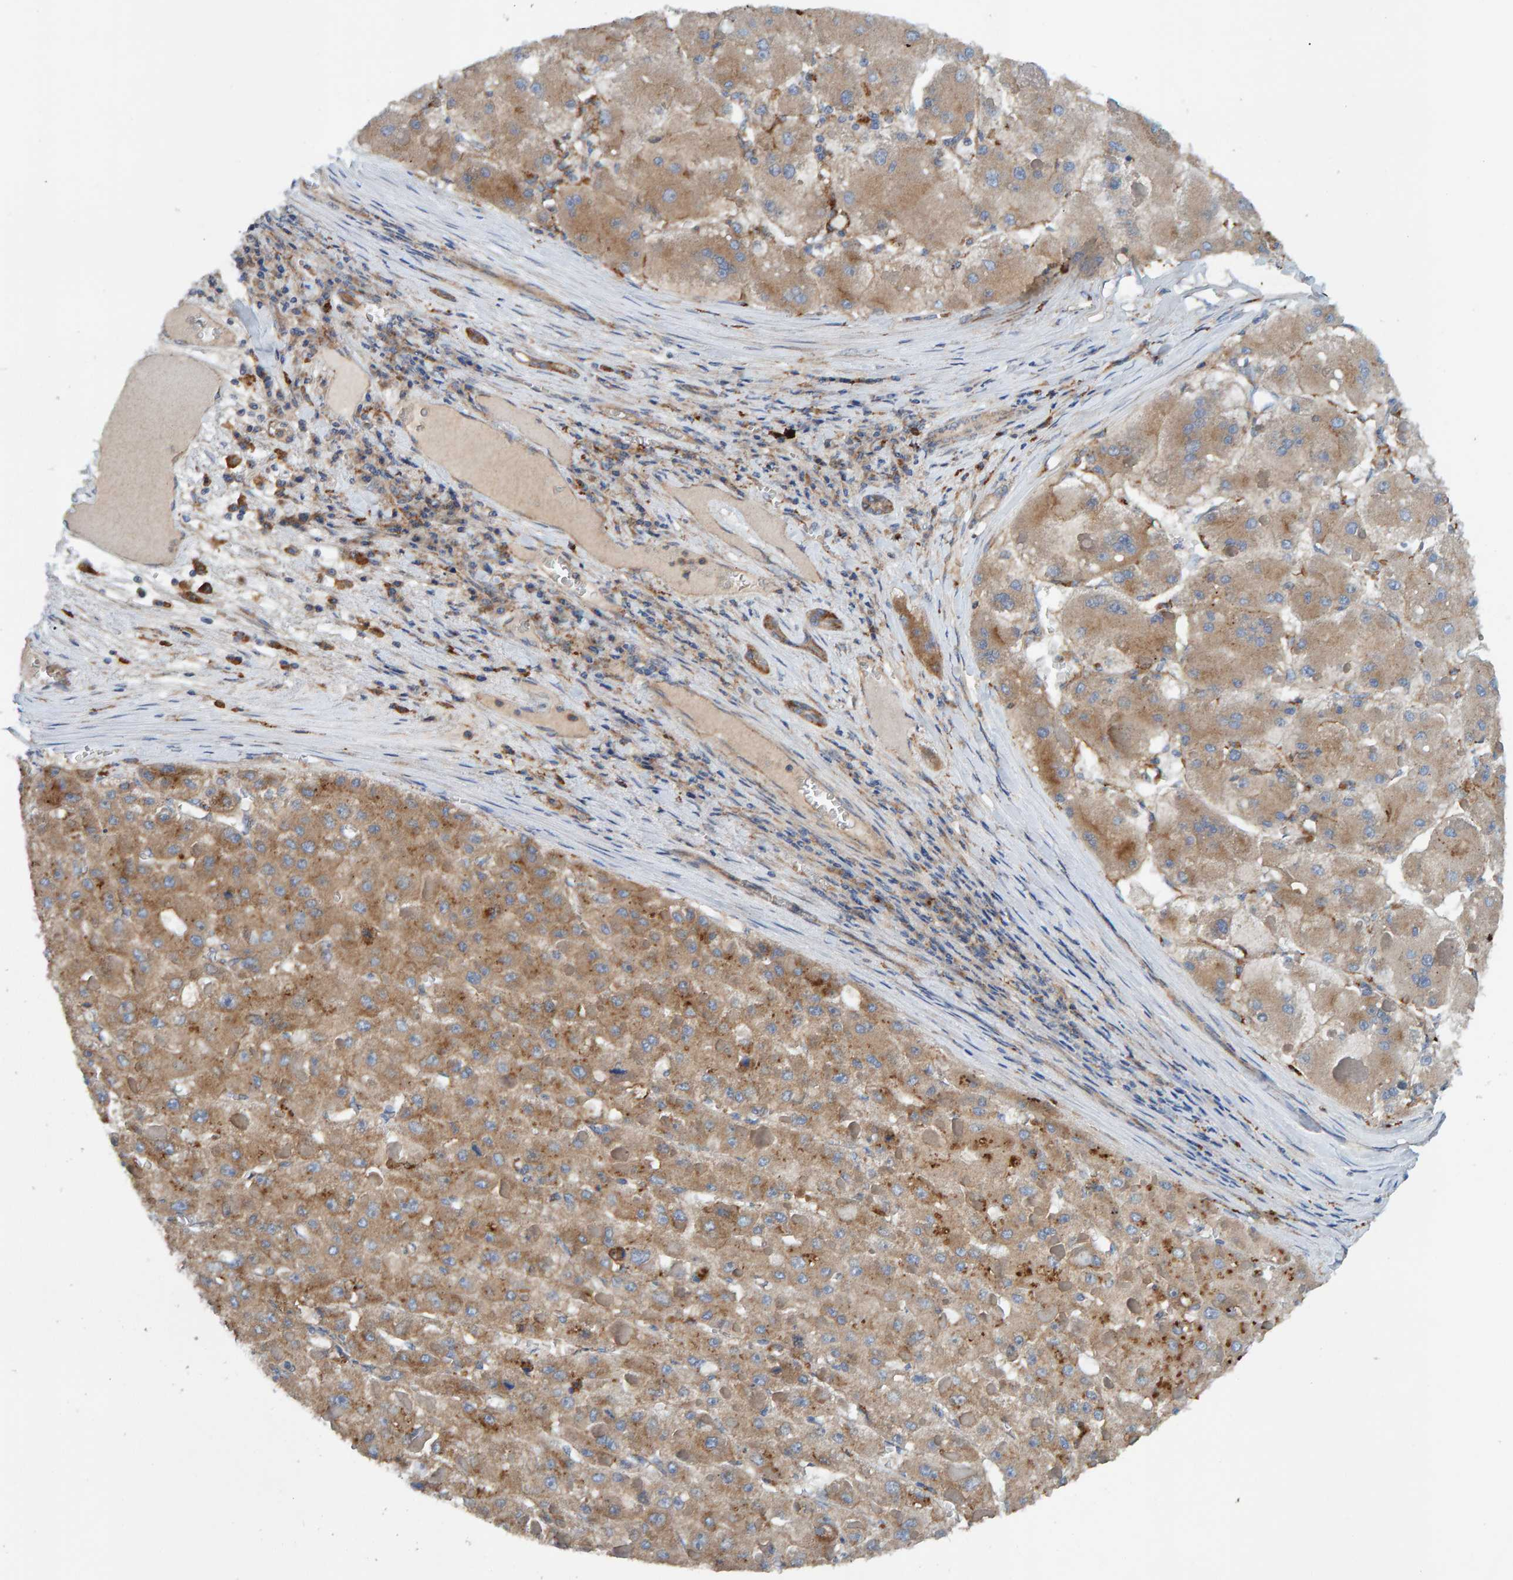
{"staining": {"intensity": "moderate", "quantity": ">75%", "location": "cytoplasmic/membranous"}, "tissue": "liver cancer", "cell_type": "Tumor cells", "image_type": "cancer", "snomed": [{"axis": "morphology", "description": "Carcinoma, Hepatocellular, NOS"}, {"axis": "topography", "description": "Liver"}], "caption": "This is an image of immunohistochemistry (IHC) staining of liver cancer, which shows moderate expression in the cytoplasmic/membranous of tumor cells.", "gene": "MKLN1", "patient": {"sex": "female", "age": 73}}